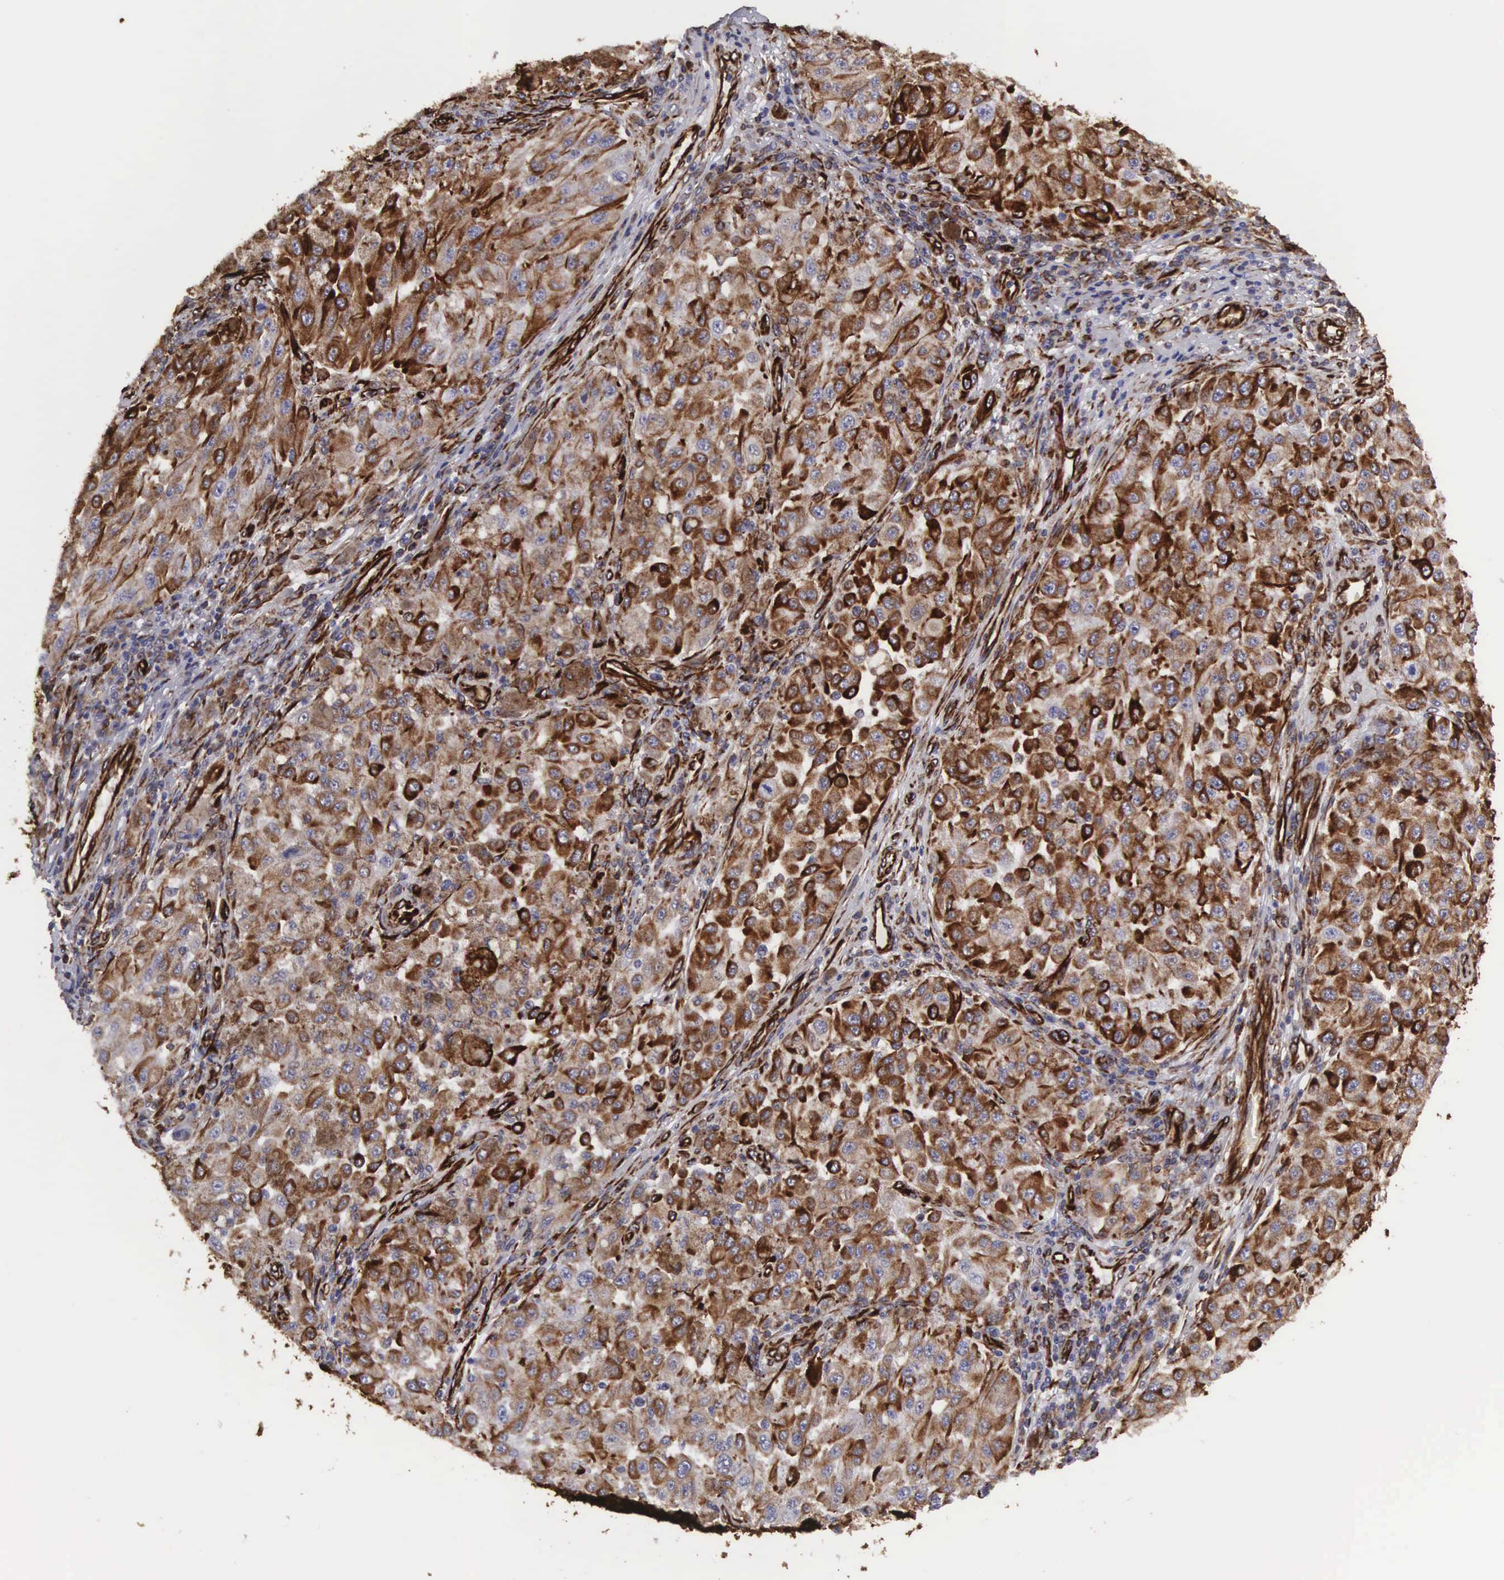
{"staining": {"intensity": "strong", "quantity": ">75%", "location": "cytoplasmic/membranous"}, "tissue": "melanoma", "cell_type": "Tumor cells", "image_type": "cancer", "snomed": [{"axis": "morphology", "description": "Malignant melanoma, NOS"}, {"axis": "topography", "description": "Skin"}], "caption": "Tumor cells display high levels of strong cytoplasmic/membranous expression in approximately >75% of cells in human malignant melanoma.", "gene": "VIM", "patient": {"sex": "female", "age": 64}}